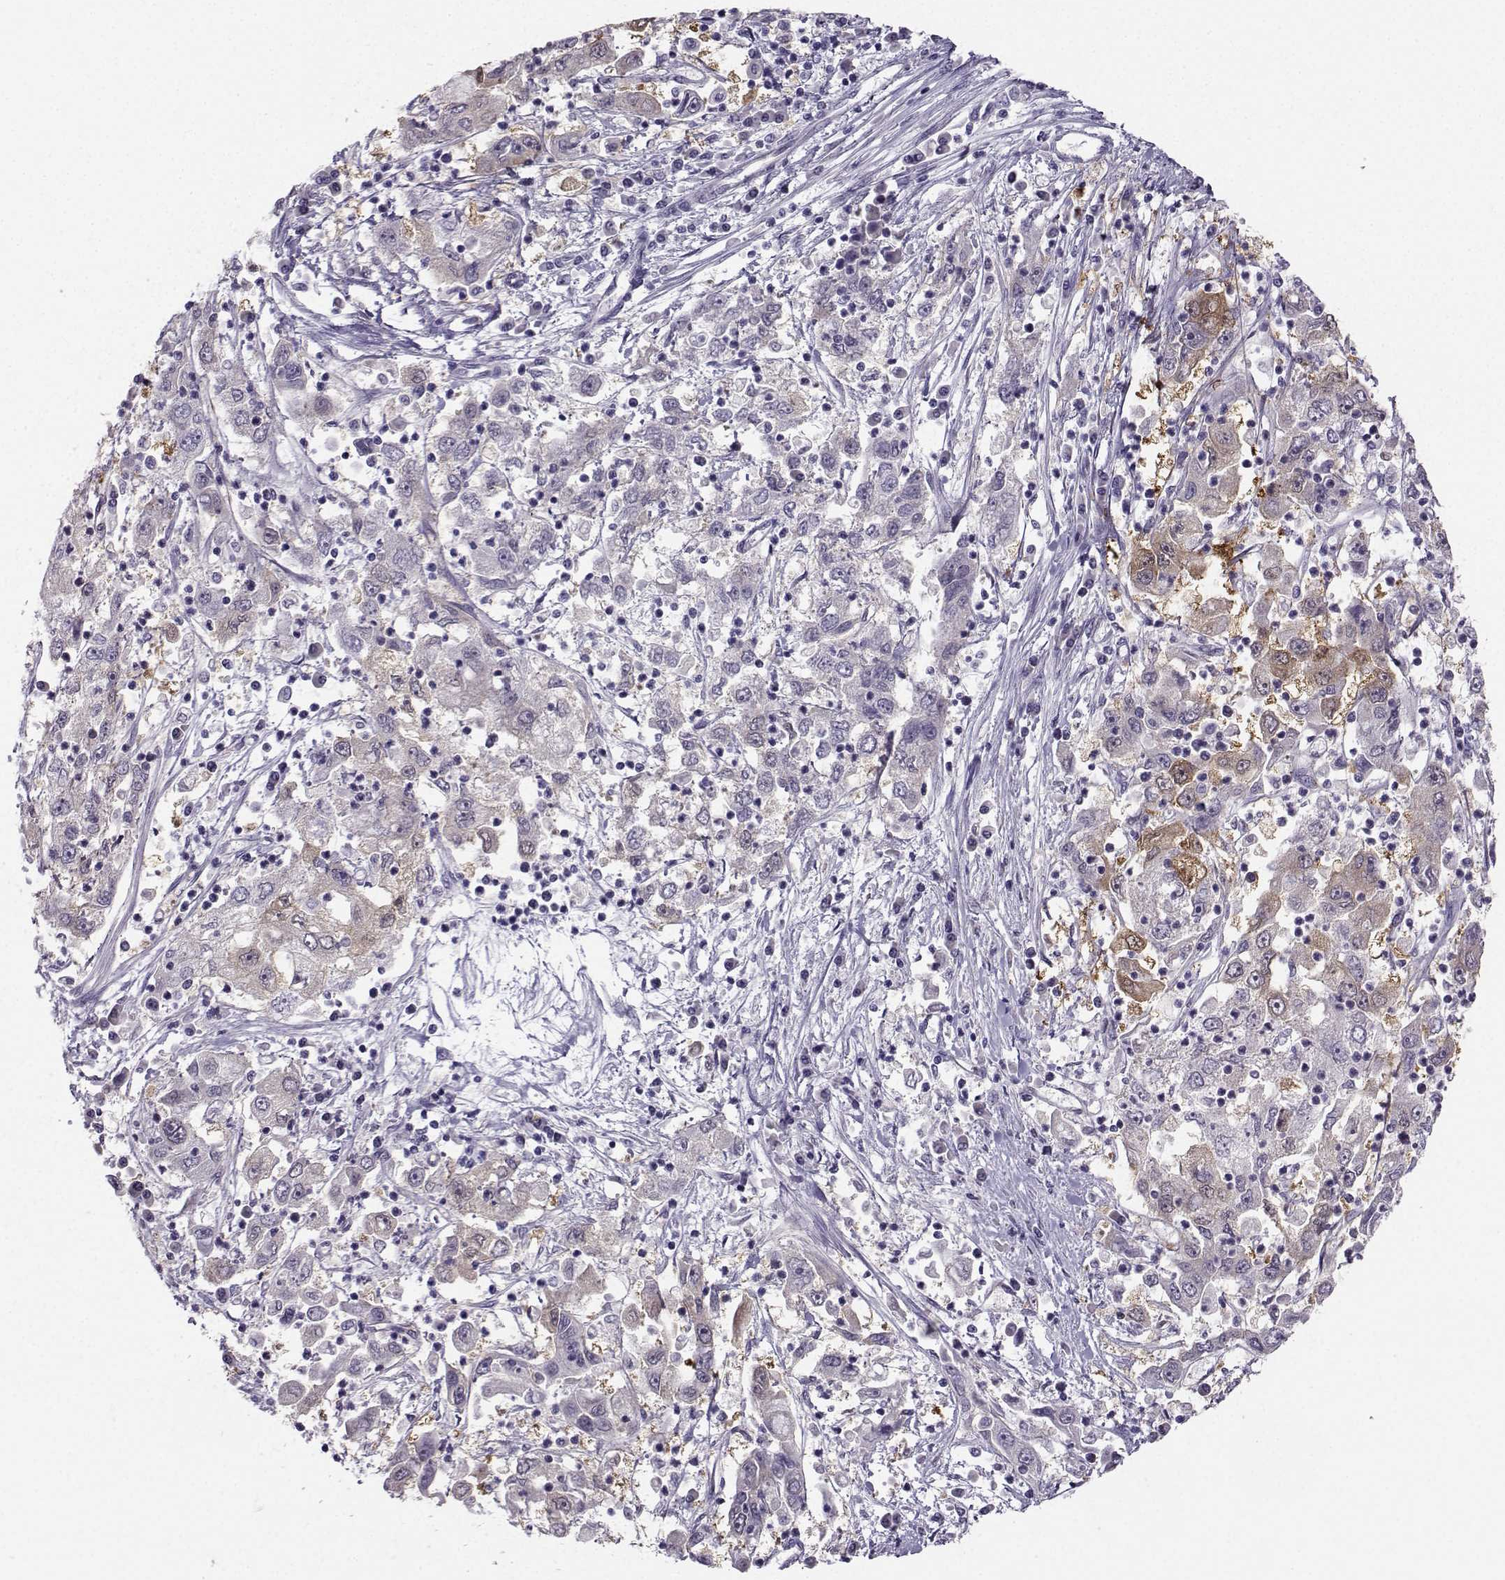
{"staining": {"intensity": "moderate", "quantity": "<25%", "location": "cytoplasmic/membranous"}, "tissue": "cervical cancer", "cell_type": "Tumor cells", "image_type": "cancer", "snomed": [{"axis": "morphology", "description": "Squamous cell carcinoma, NOS"}, {"axis": "topography", "description": "Cervix"}], "caption": "Cervical squamous cell carcinoma stained with immunohistochemistry (IHC) shows moderate cytoplasmic/membranous staining in approximately <25% of tumor cells.", "gene": "NQO1", "patient": {"sex": "female", "age": 36}}